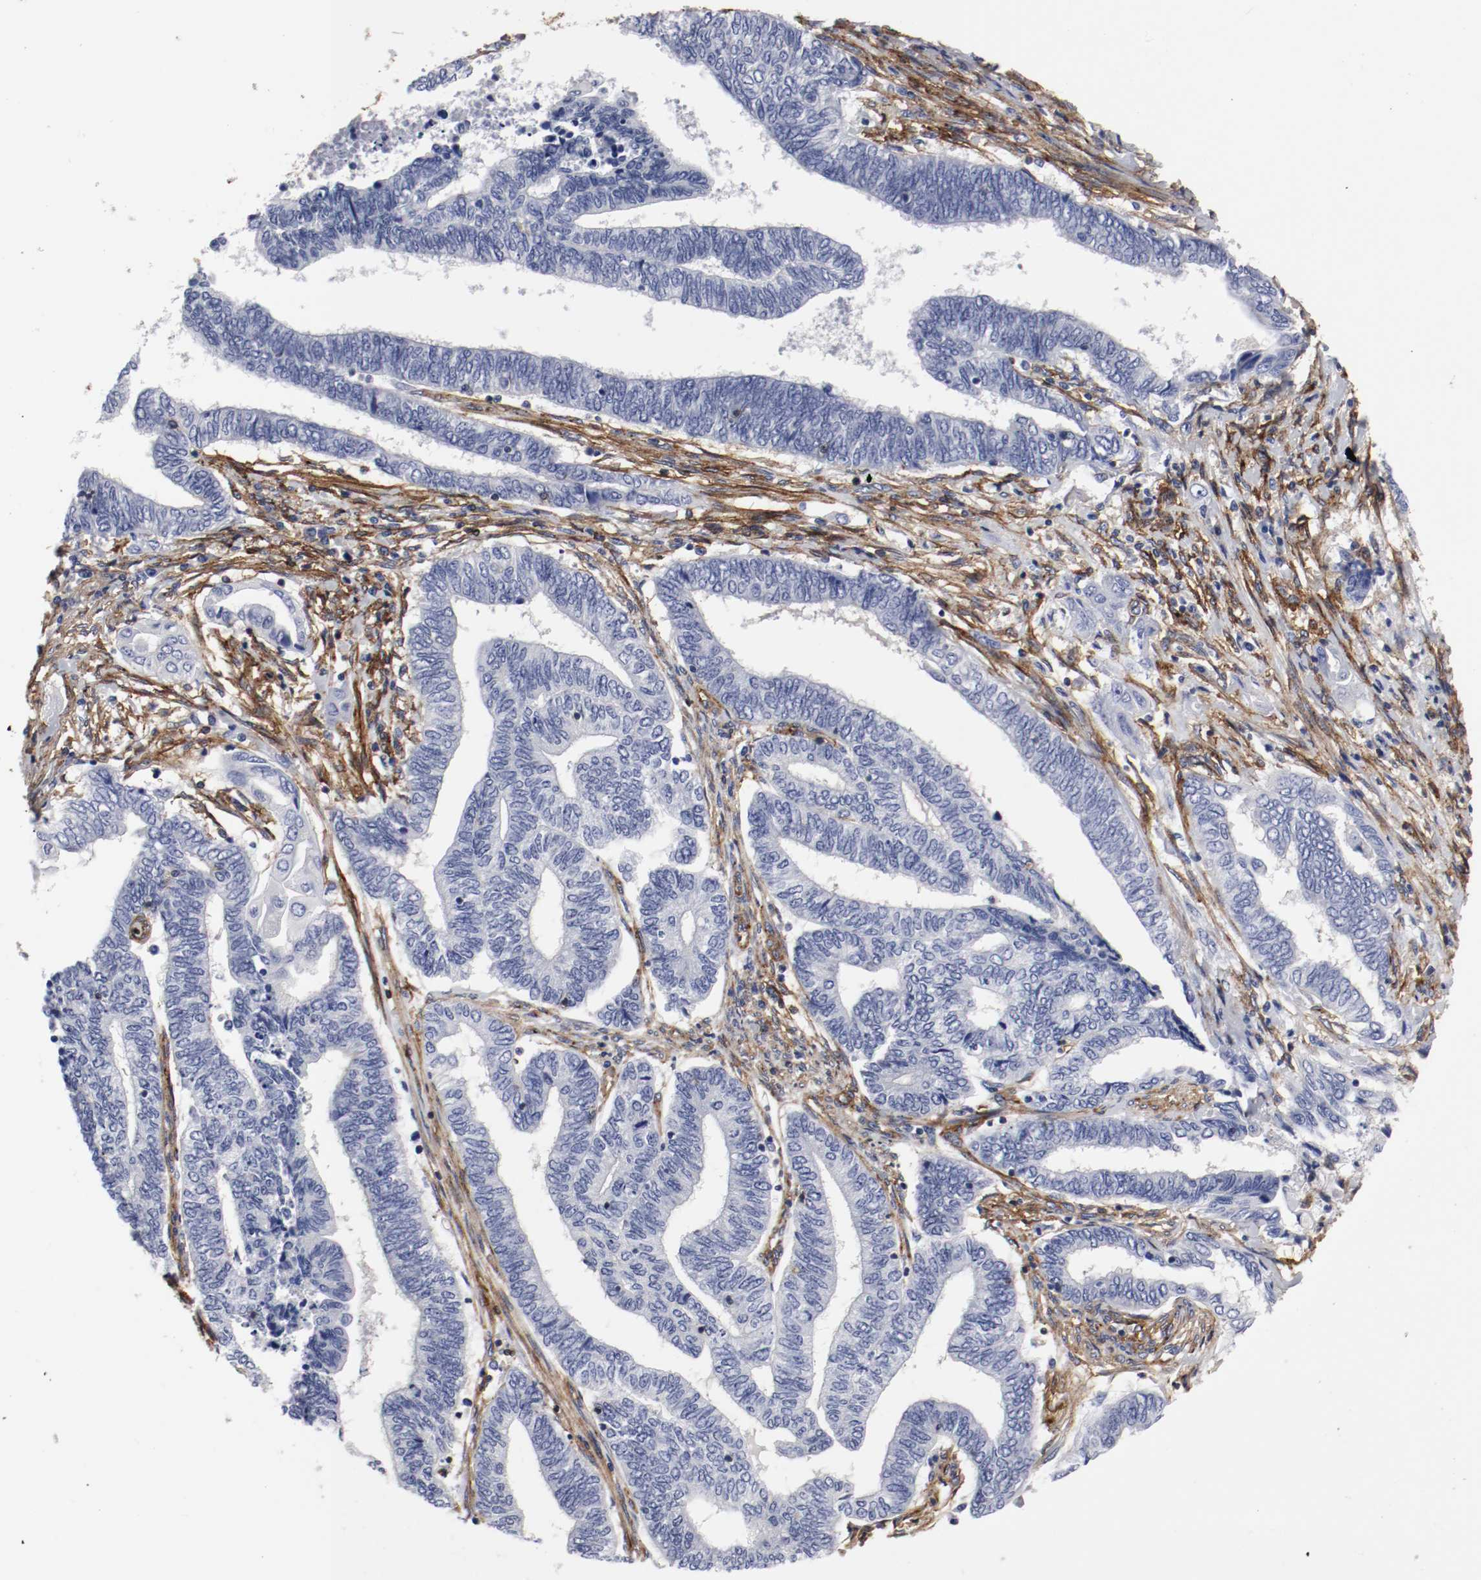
{"staining": {"intensity": "negative", "quantity": "none", "location": "none"}, "tissue": "endometrial cancer", "cell_type": "Tumor cells", "image_type": "cancer", "snomed": [{"axis": "morphology", "description": "Adenocarcinoma, NOS"}, {"axis": "topography", "description": "Uterus"}, {"axis": "topography", "description": "Endometrium"}], "caption": "A micrograph of endometrial cancer (adenocarcinoma) stained for a protein exhibits no brown staining in tumor cells.", "gene": "IFITM1", "patient": {"sex": "female", "age": 70}}